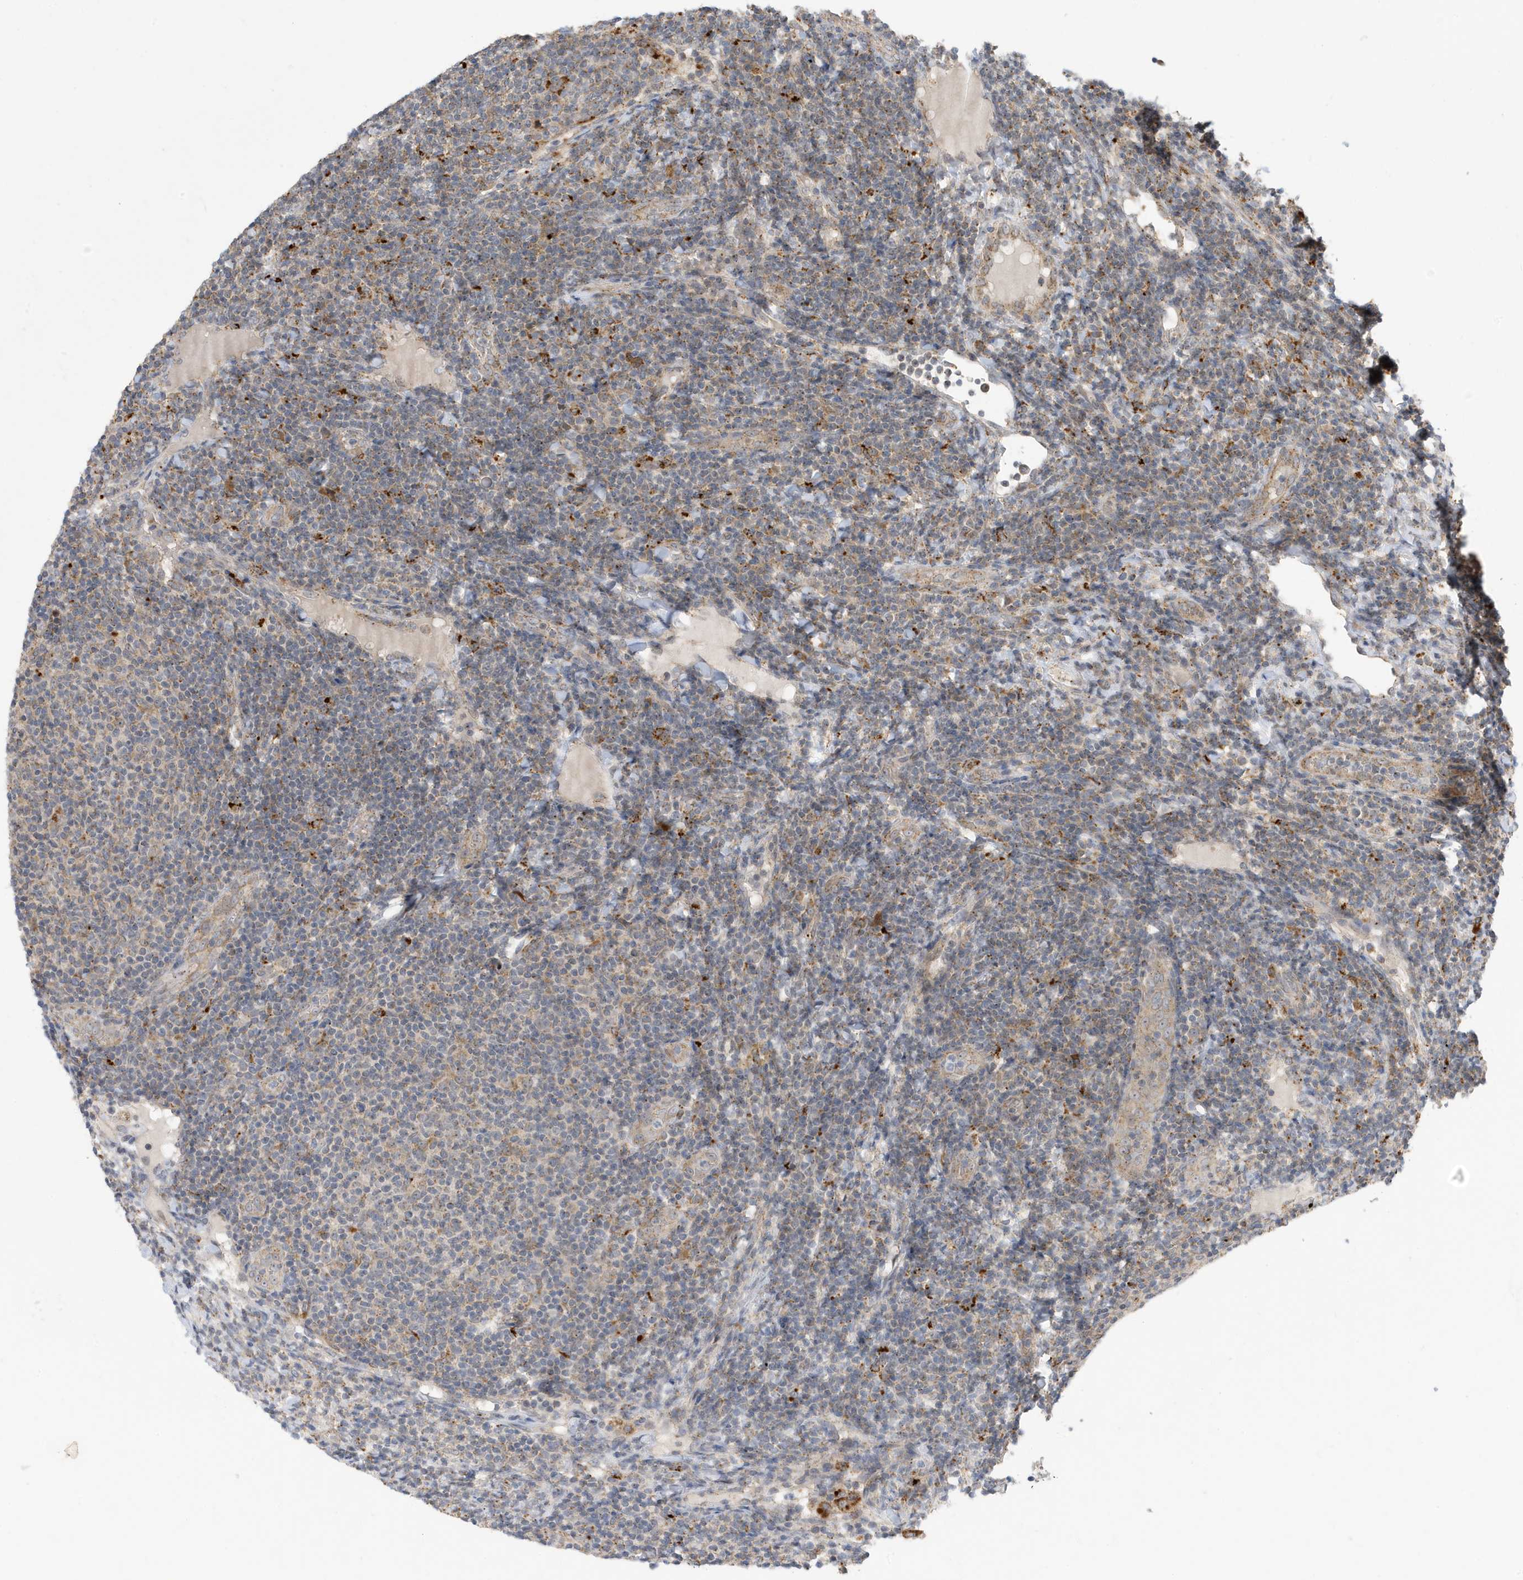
{"staining": {"intensity": "weak", "quantity": "25%-75%", "location": "cytoplasmic/membranous"}, "tissue": "lymphoma", "cell_type": "Tumor cells", "image_type": "cancer", "snomed": [{"axis": "morphology", "description": "Malignant lymphoma, non-Hodgkin's type, Low grade"}, {"axis": "topography", "description": "Lymph node"}], "caption": "A photomicrograph of malignant lymphoma, non-Hodgkin's type (low-grade) stained for a protein displays weak cytoplasmic/membranous brown staining in tumor cells.", "gene": "ZNF507", "patient": {"sex": "male", "age": 66}}